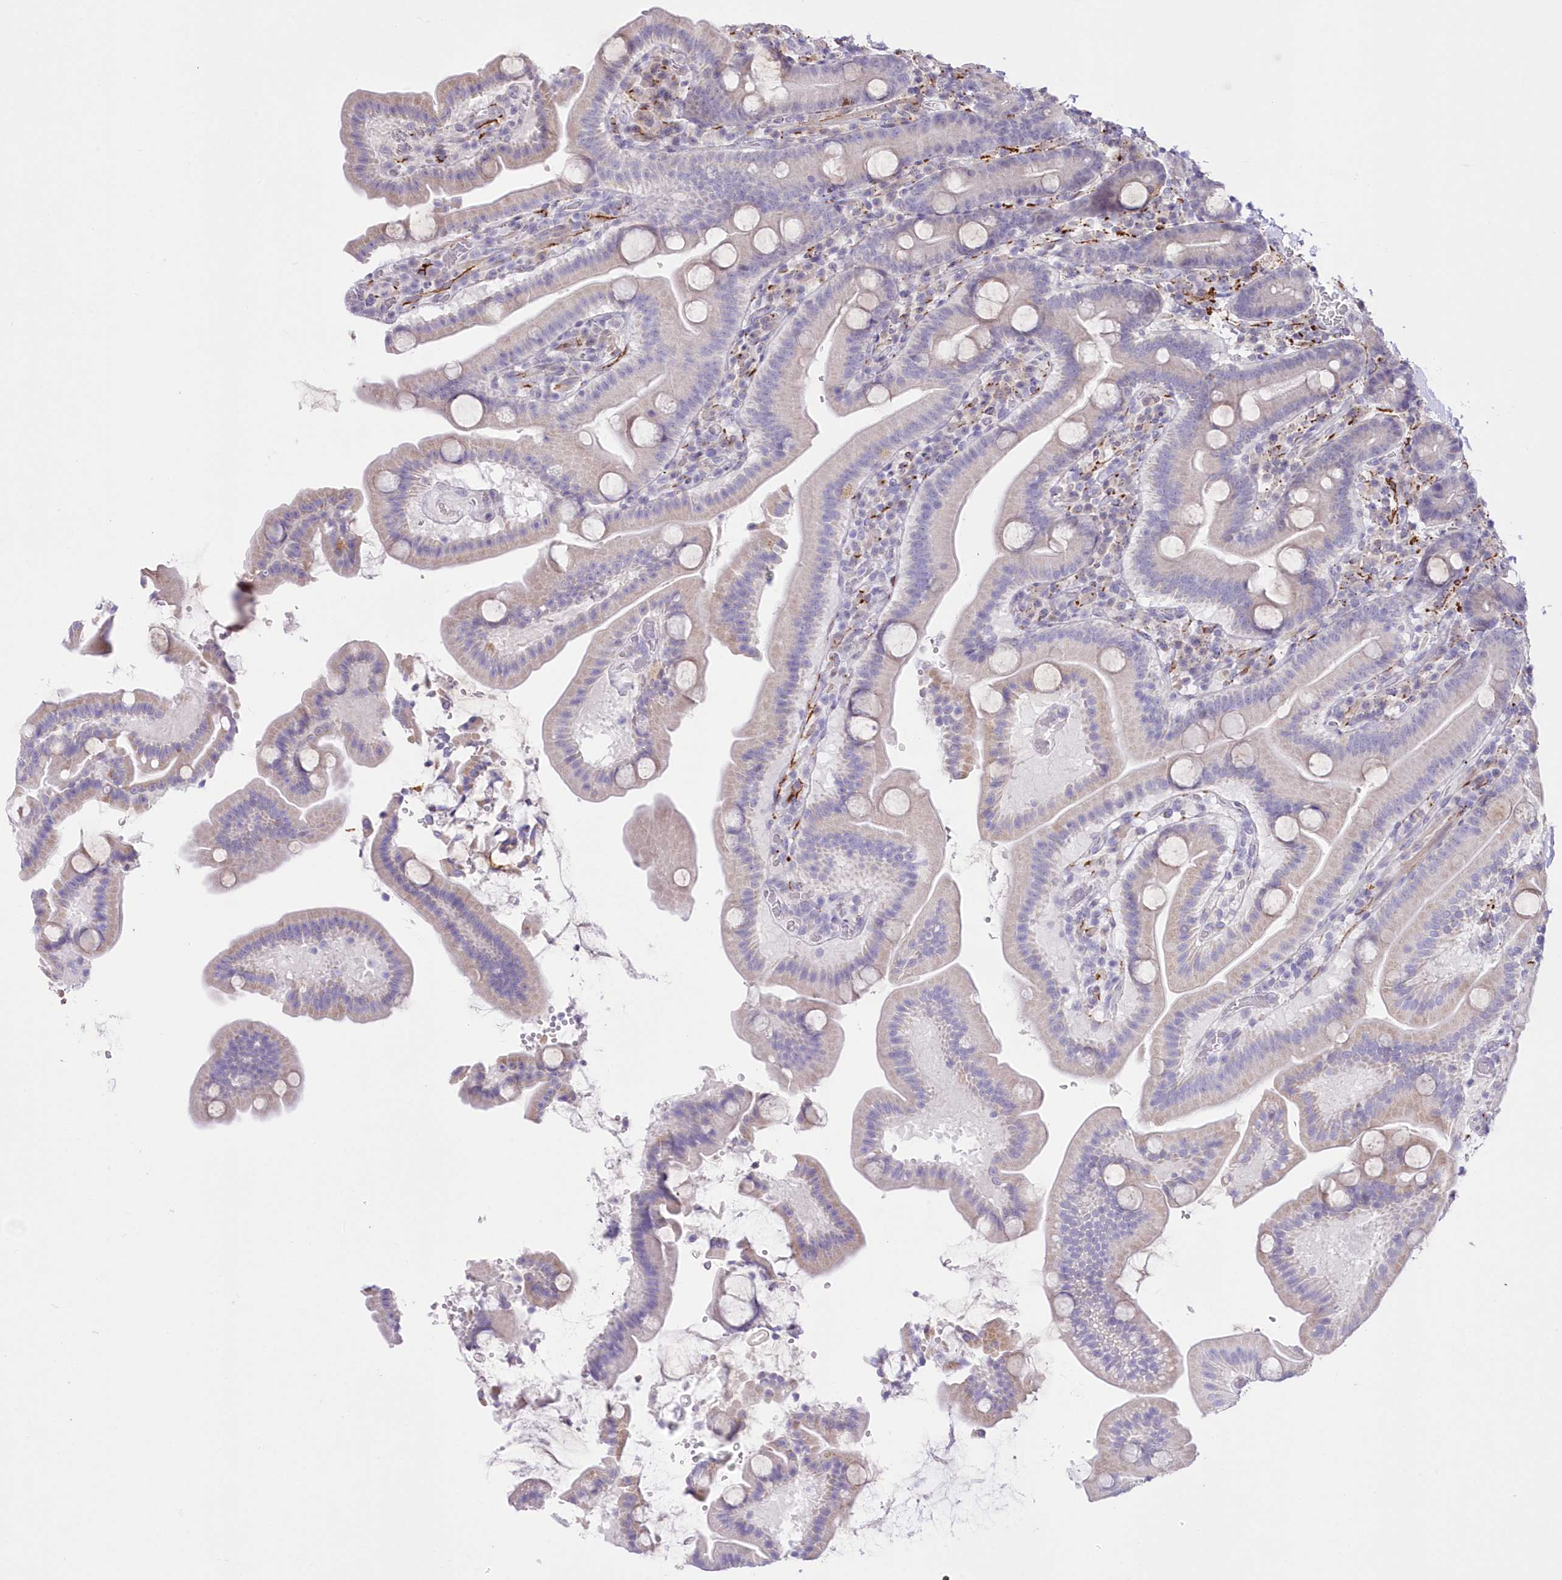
{"staining": {"intensity": "weak", "quantity": "<25%", "location": "cytoplasmic/membranous"}, "tissue": "duodenum", "cell_type": "Glandular cells", "image_type": "normal", "snomed": [{"axis": "morphology", "description": "Normal tissue, NOS"}, {"axis": "topography", "description": "Duodenum"}], "caption": "Immunohistochemistry photomicrograph of unremarkable duodenum stained for a protein (brown), which exhibits no positivity in glandular cells.", "gene": "FAM241B", "patient": {"sex": "male", "age": 55}}